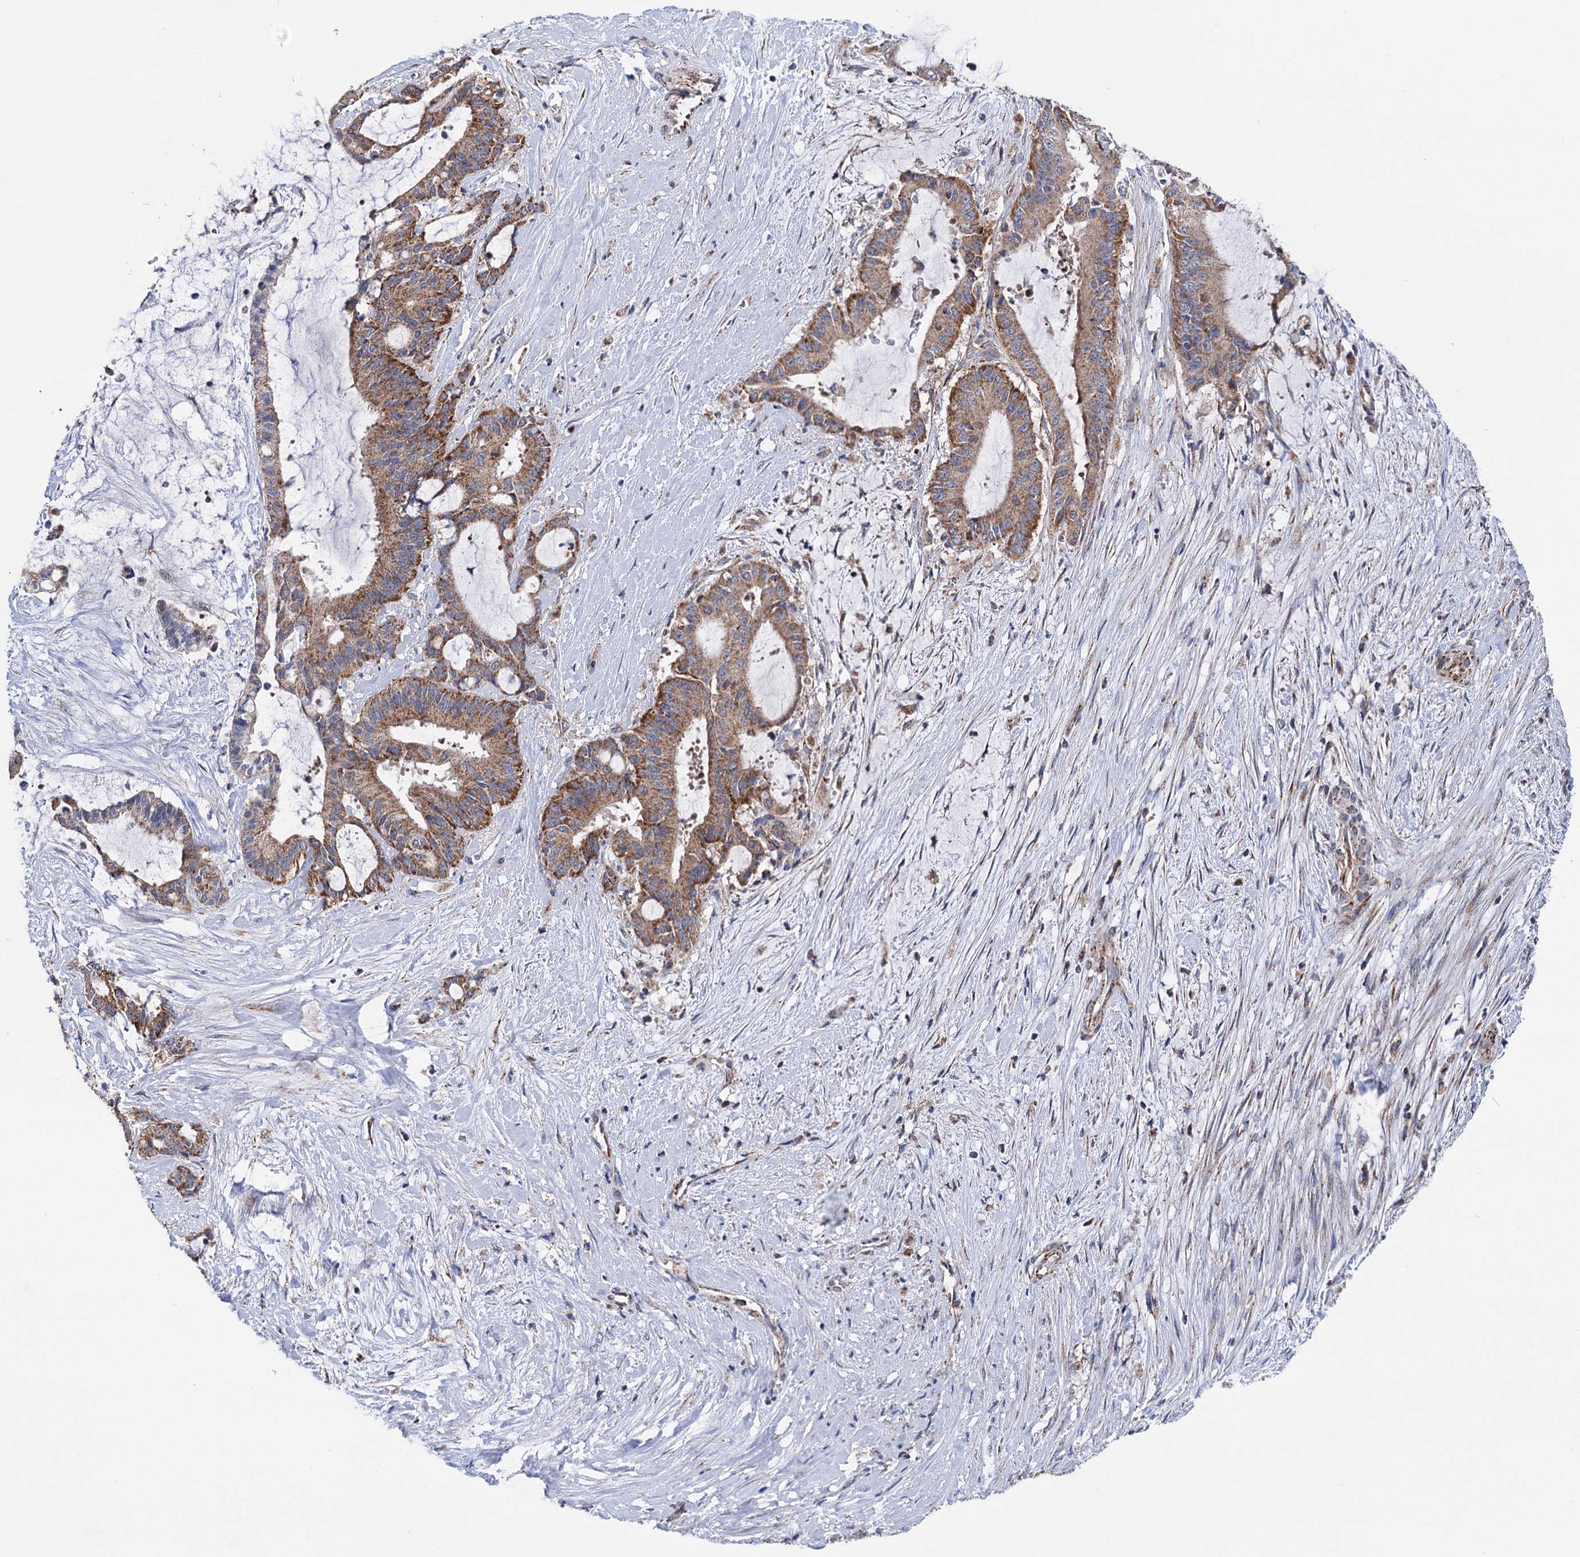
{"staining": {"intensity": "moderate", "quantity": ">75%", "location": "cytoplasmic/membranous"}, "tissue": "liver cancer", "cell_type": "Tumor cells", "image_type": "cancer", "snomed": [{"axis": "morphology", "description": "Normal tissue, NOS"}, {"axis": "morphology", "description": "Cholangiocarcinoma"}, {"axis": "topography", "description": "Liver"}, {"axis": "topography", "description": "Peripheral nerve tissue"}], "caption": "This is a histology image of IHC staining of liver cancer, which shows moderate positivity in the cytoplasmic/membranous of tumor cells.", "gene": "SUCLA2", "patient": {"sex": "female", "age": 73}}